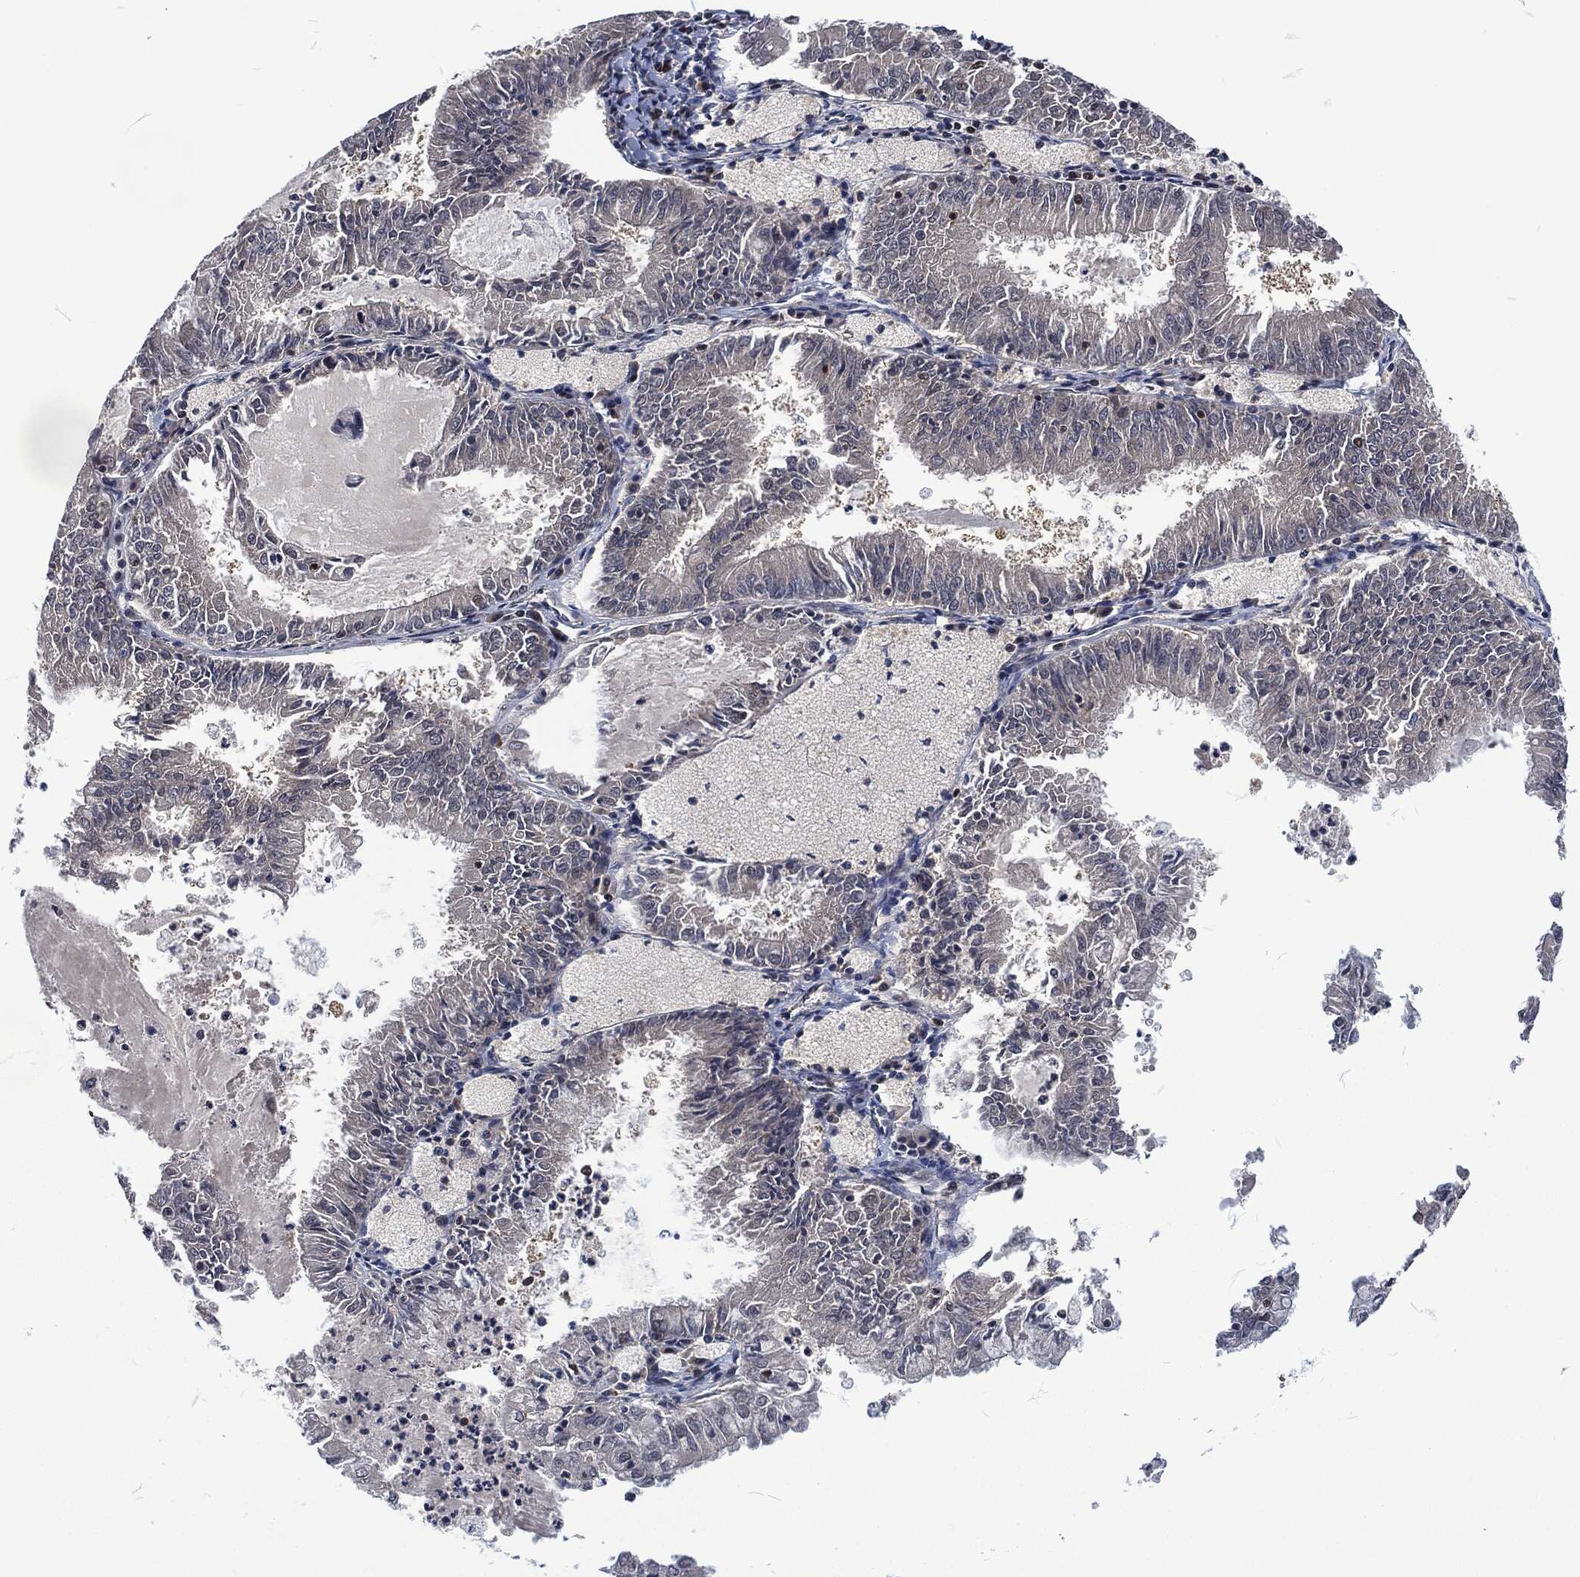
{"staining": {"intensity": "strong", "quantity": "25%-75%", "location": "nuclear"}, "tissue": "endometrial cancer", "cell_type": "Tumor cells", "image_type": "cancer", "snomed": [{"axis": "morphology", "description": "Adenocarcinoma, NOS"}, {"axis": "topography", "description": "Endometrium"}], "caption": "Protein staining reveals strong nuclear staining in approximately 25%-75% of tumor cells in endometrial cancer.", "gene": "DCPS", "patient": {"sex": "female", "age": 57}}